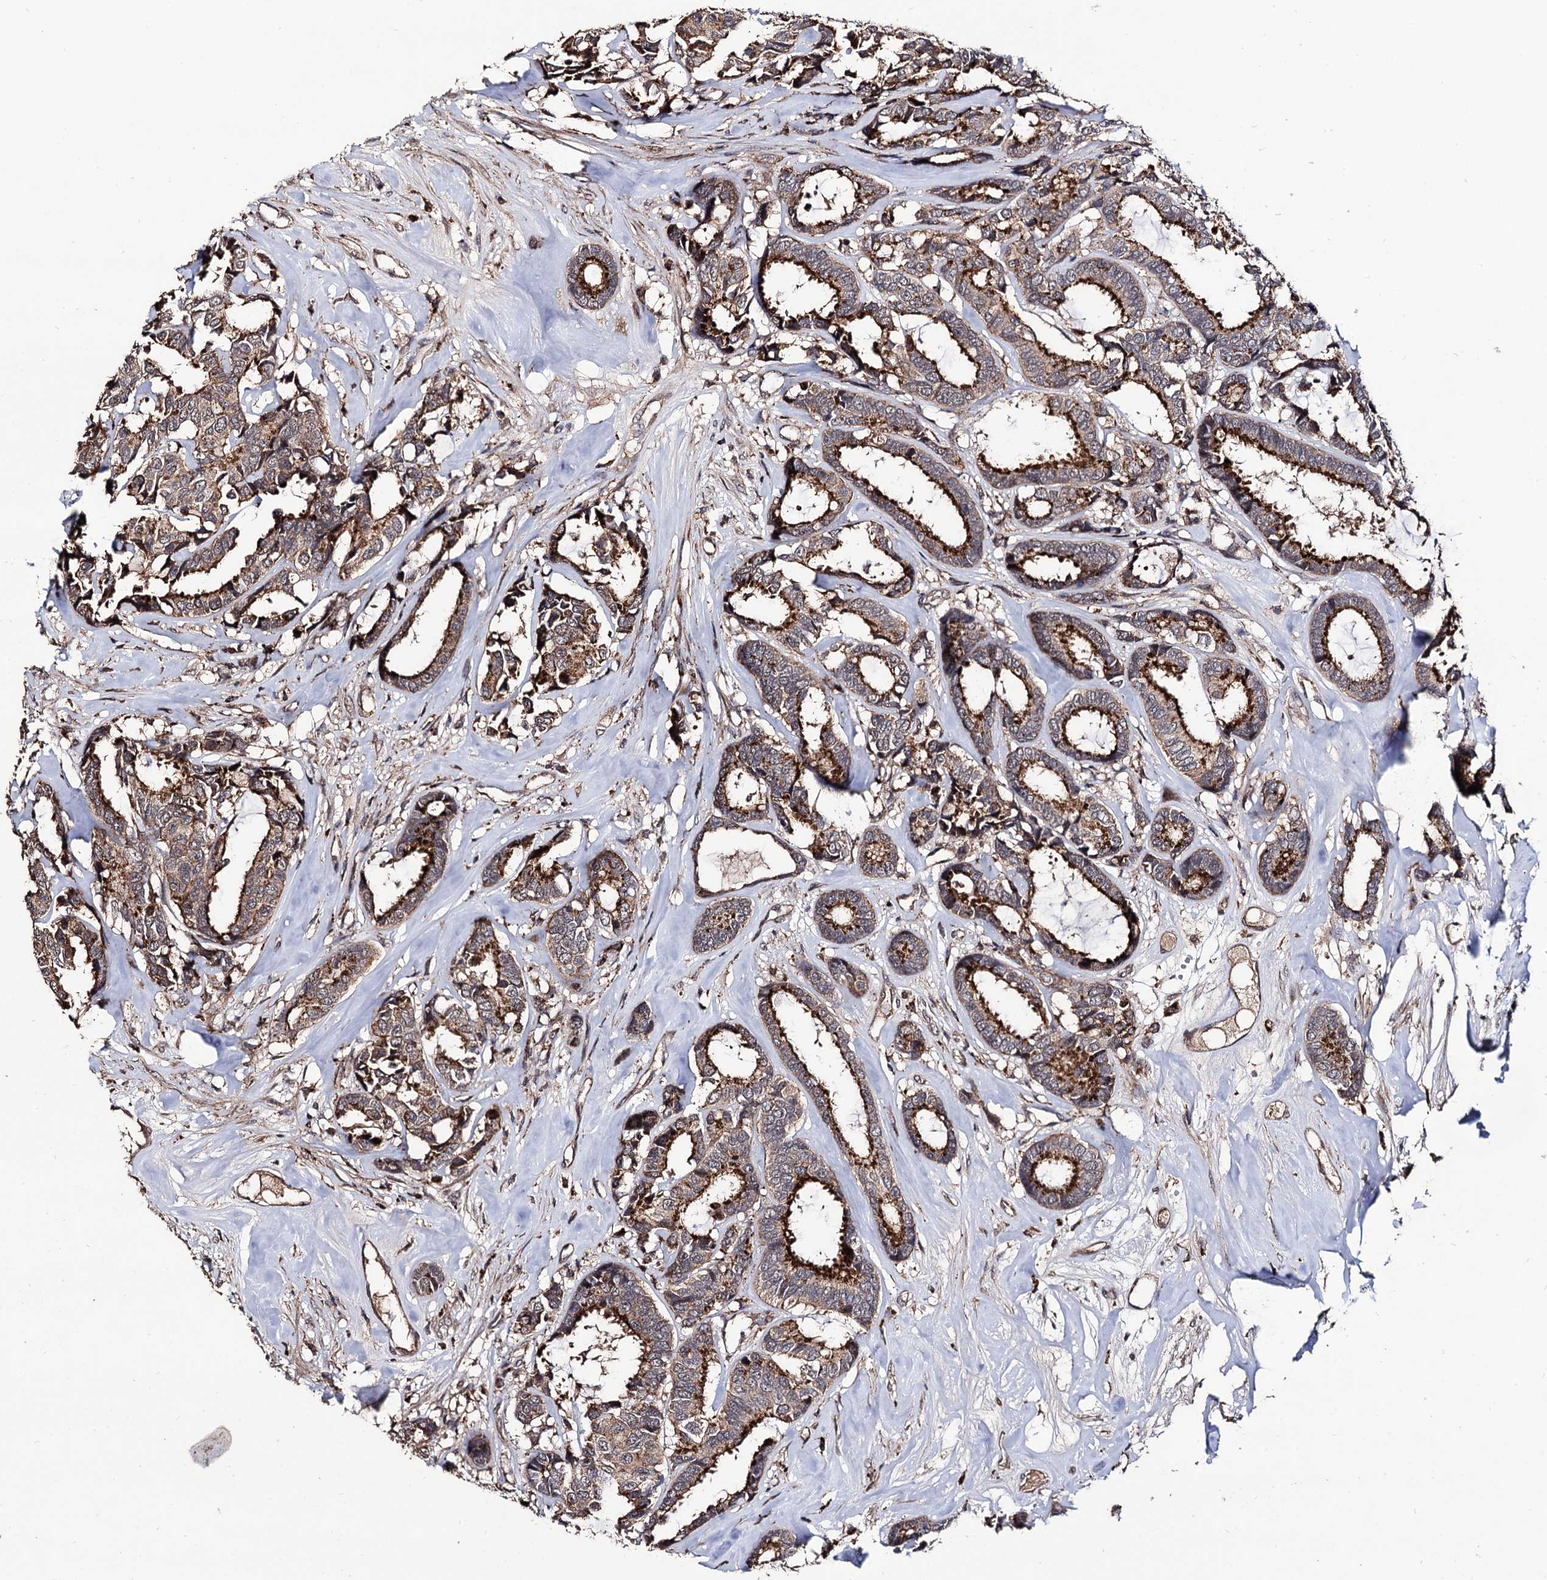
{"staining": {"intensity": "strong", "quantity": ">75%", "location": "cytoplasmic/membranous"}, "tissue": "breast cancer", "cell_type": "Tumor cells", "image_type": "cancer", "snomed": [{"axis": "morphology", "description": "Duct carcinoma"}, {"axis": "topography", "description": "Breast"}], "caption": "Immunohistochemistry image of human intraductal carcinoma (breast) stained for a protein (brown), which demonstrates high levels of strong cytoplasmic/membranous staining in approximately >75% of tumor cells.", "gene": "MICAL2", "patient": {"sex": "female", "age": 87}}